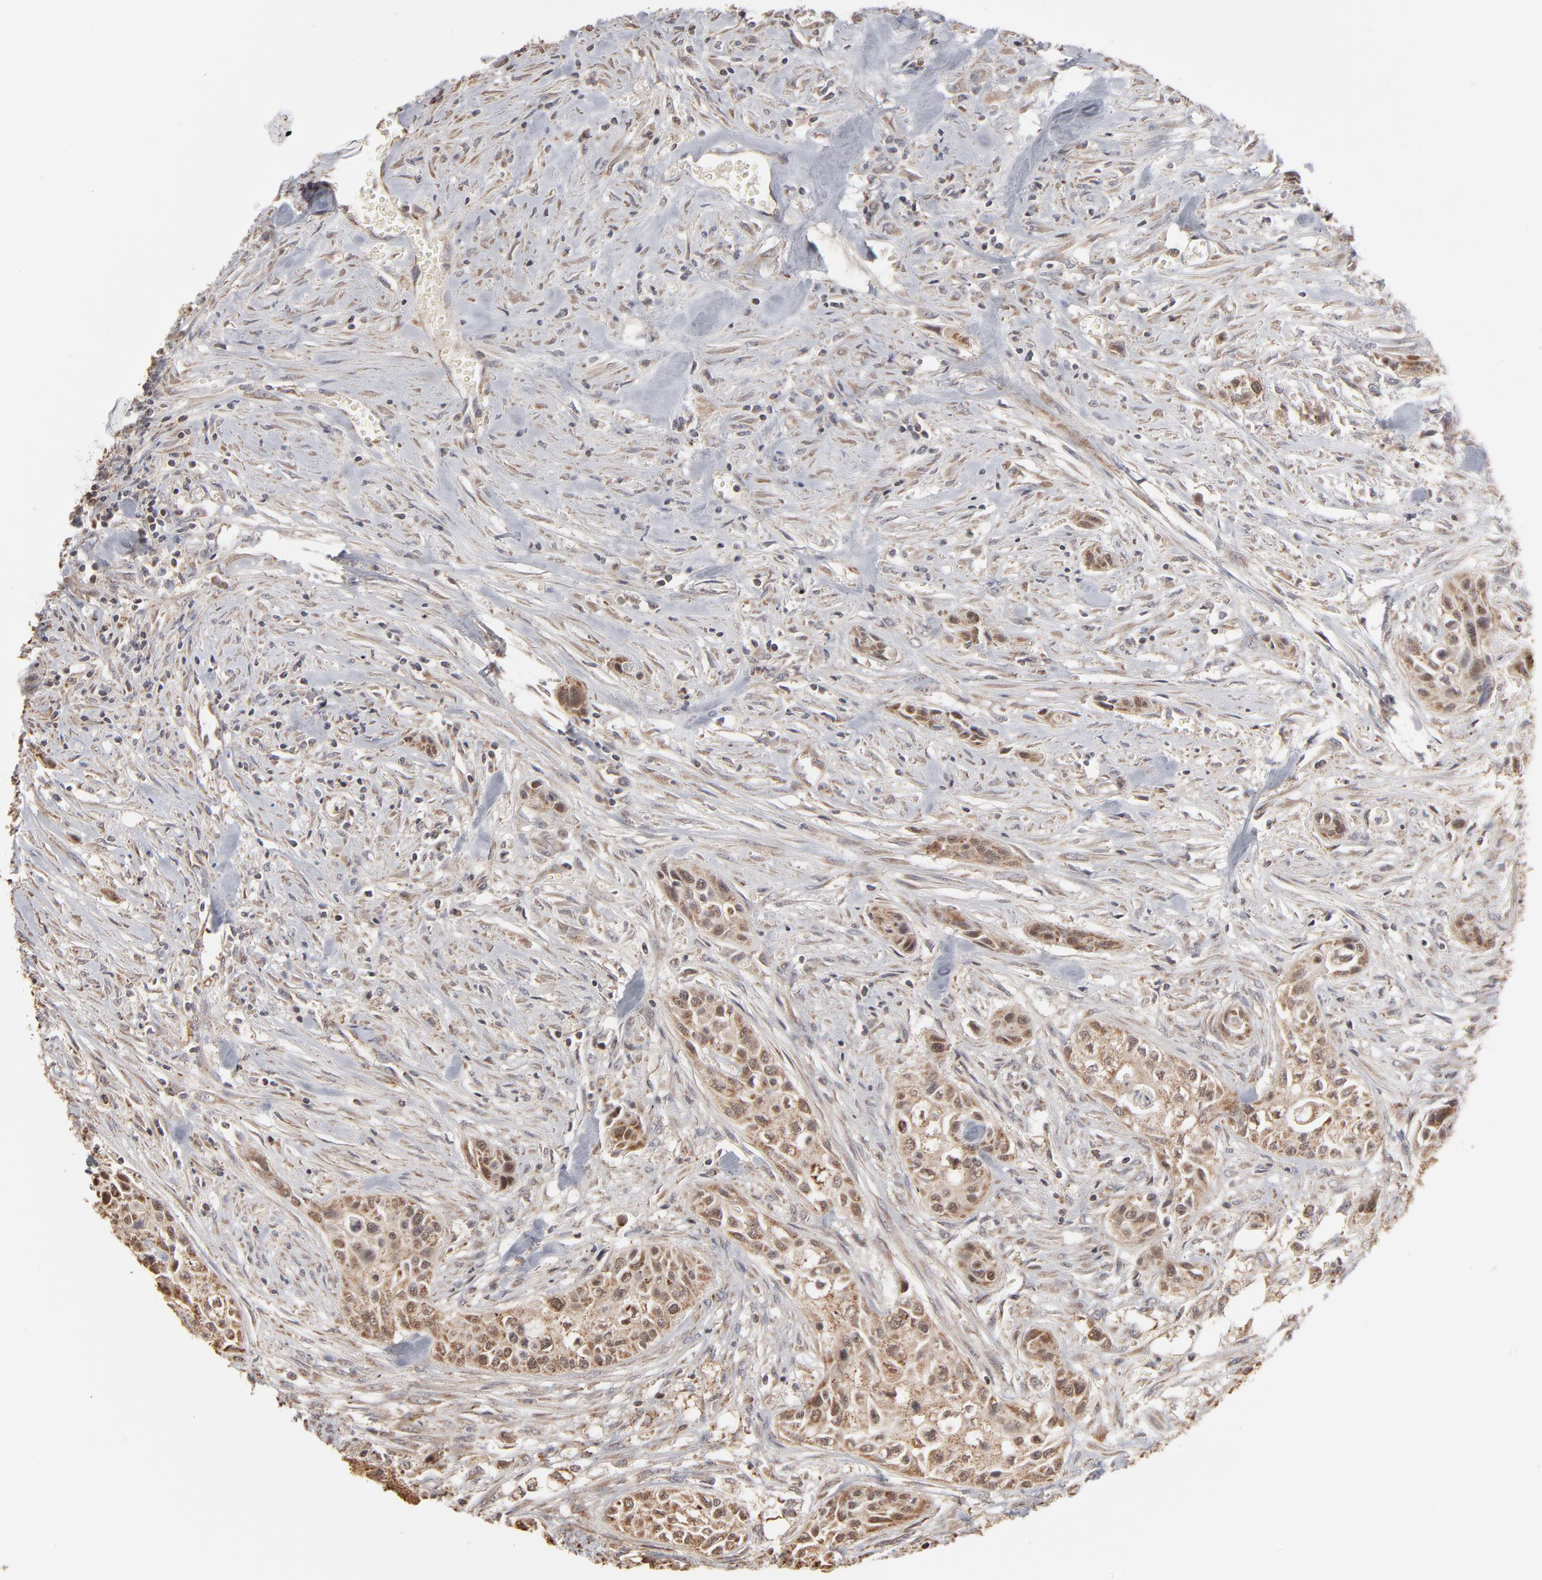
{"staining": {"intensity": "moderate", "quantity": ">75%", "location": "cytoplasmic/membranous,nuclear"}, "tissue": "urothelial cancer", "cell_type": "Tumor cells", "image_type": "cancer", "snomed": [{"axis": "morphology", "description": "Urothelial carcinoma, High grade"}, {"axis": "topography", "description": "Urinary bladder"}], "caption": "Immunohistochemistry (IHC) micrograph of neoplastic tissue: high-grade urothelial carcinoma stained using immunohistochemistry (IHC) displays medium levels of moderate protein expression localized specifically in the cytoplasmic/membranous and nuclear of tumor cells, appearing as a cytoplasmic/membranous and nuclear brown color.", "gene": "ARIH1", "patient": {"sex": "male", "age": 74}}